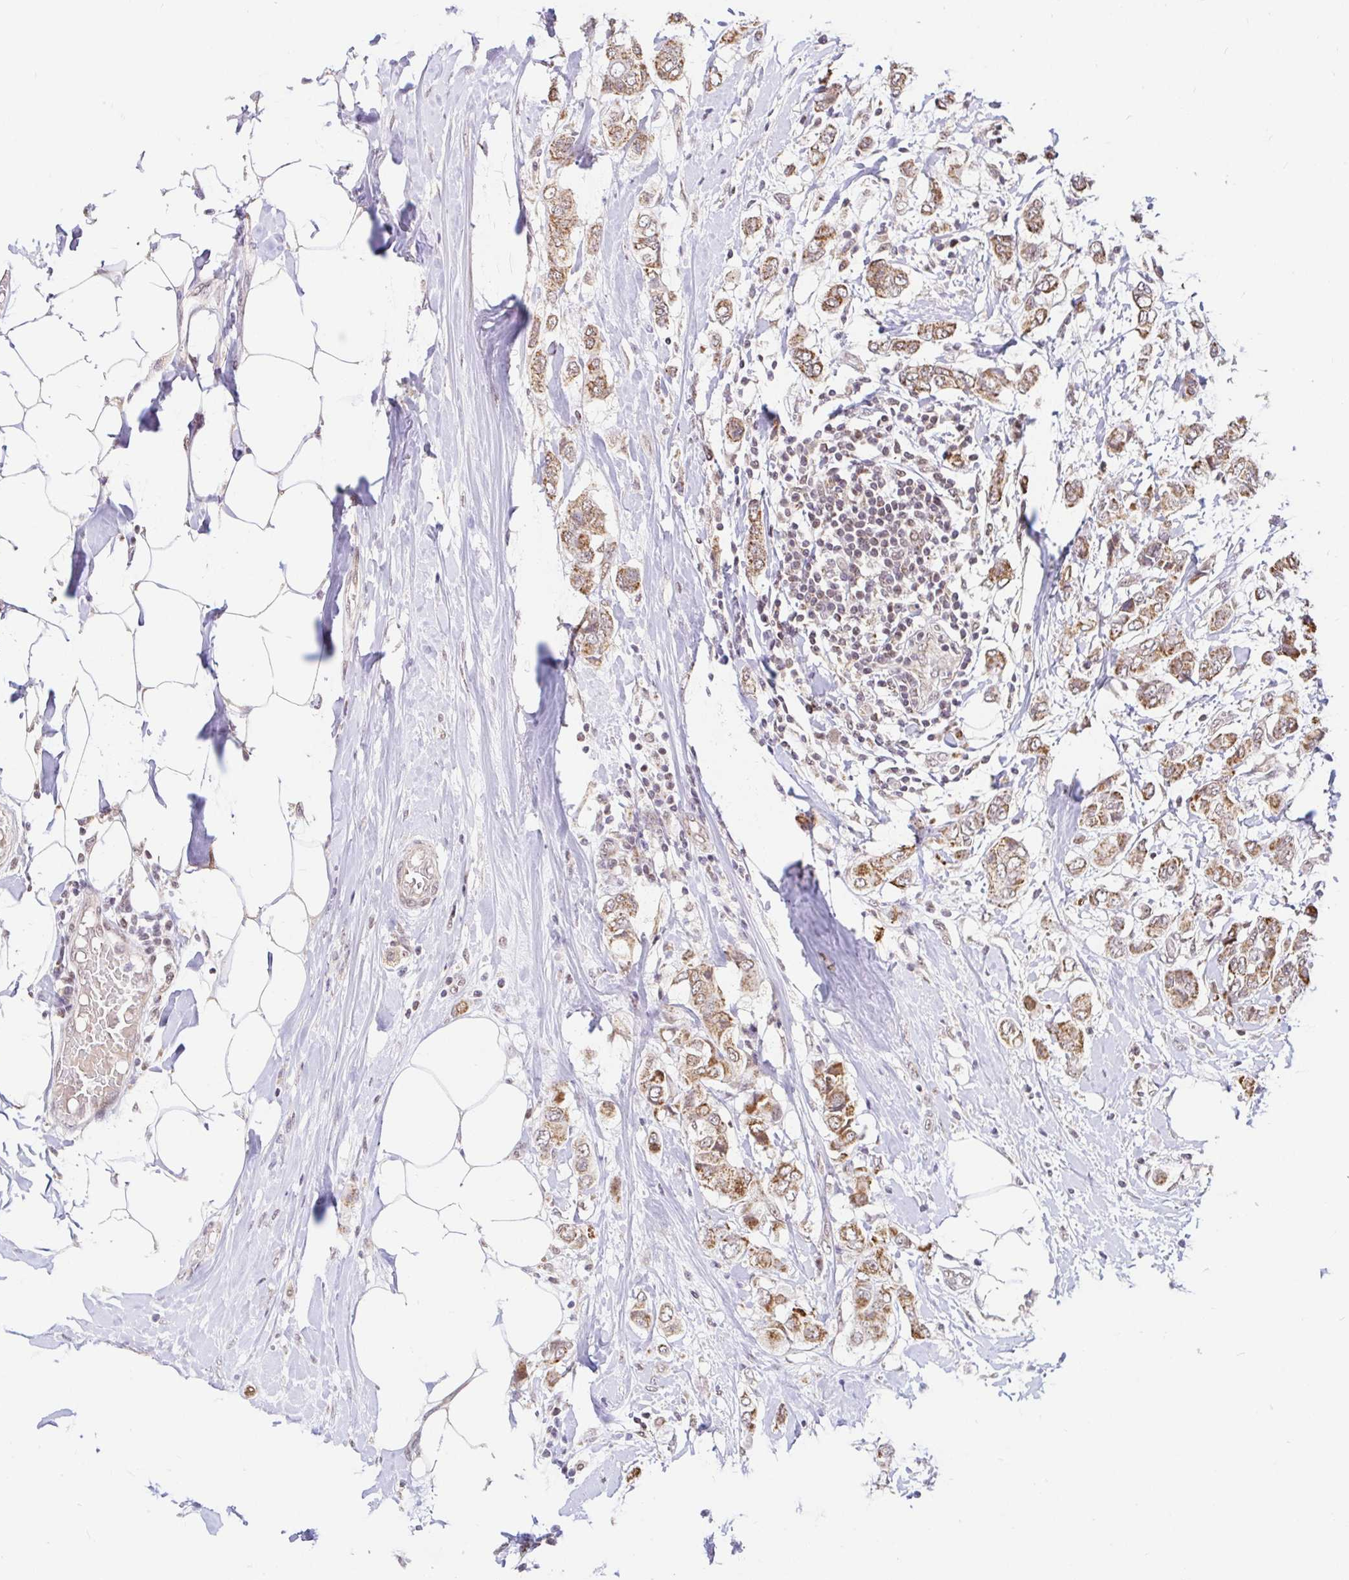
{"staining": {"intensity": "moderate", "quantity": ">75%", "location": "cytoplasmic/membranous"}, "tissue": "breast cancer", "cell_type": "Tumor cells", "image_type": "cancer", "snomed": [{"axis": "morphology", "description": "Lobular carcinoma"}, {"axis": "topography", "description": "Breast"}], "caption": "Immunohistochemistry (IHC) (DAB (3,3'-diaminobenzidine)) staining of lobular carcinoma (breast) displays moderate cytoplasmic/membranous protein staining in approximately >75% of tumor cells.", "gene": "TIMM50", "patient": {"sex": "female", "age": 51}}